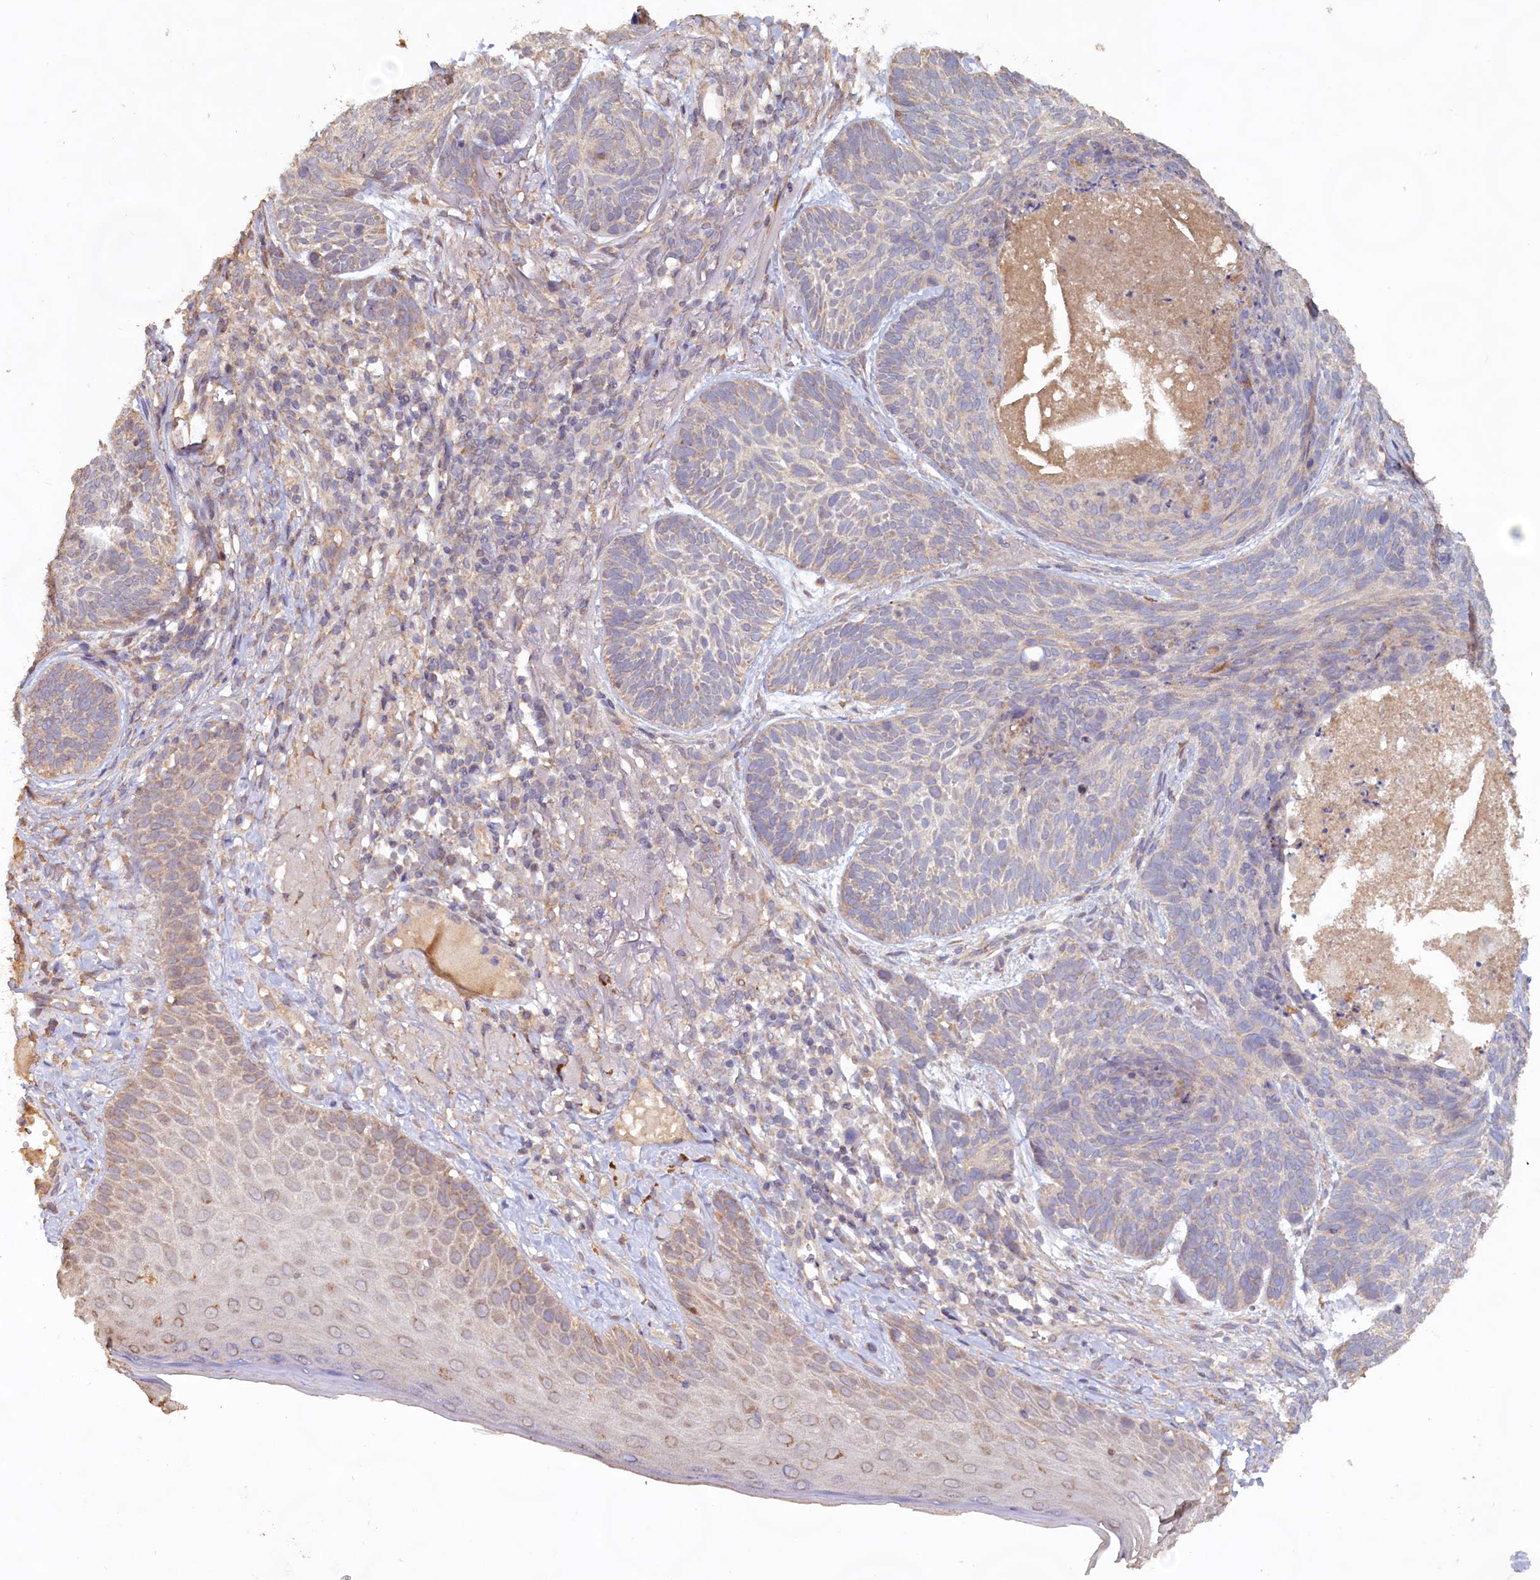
{"staining": {"intensity": "negative", "quantity": "none", "location": "none"}, "tissue": "skin cancer", "cell_type": "Tumor cells", "image_type": "cancer", "snomed": [{"axis": "morphology", "description": "Normal tissue, NOS"}, {"axis": "morphology", "description": "Basal cell carcinoma"}, {"axis": "topography", "description": "Skin"}], "caption": "Immunohistochemistry (IHC) of basal cell carcinoma (skin) displays no staining in tumor cells.", "gene": "FUNDC1", "patient": {"sex": "male", "age": 66}}